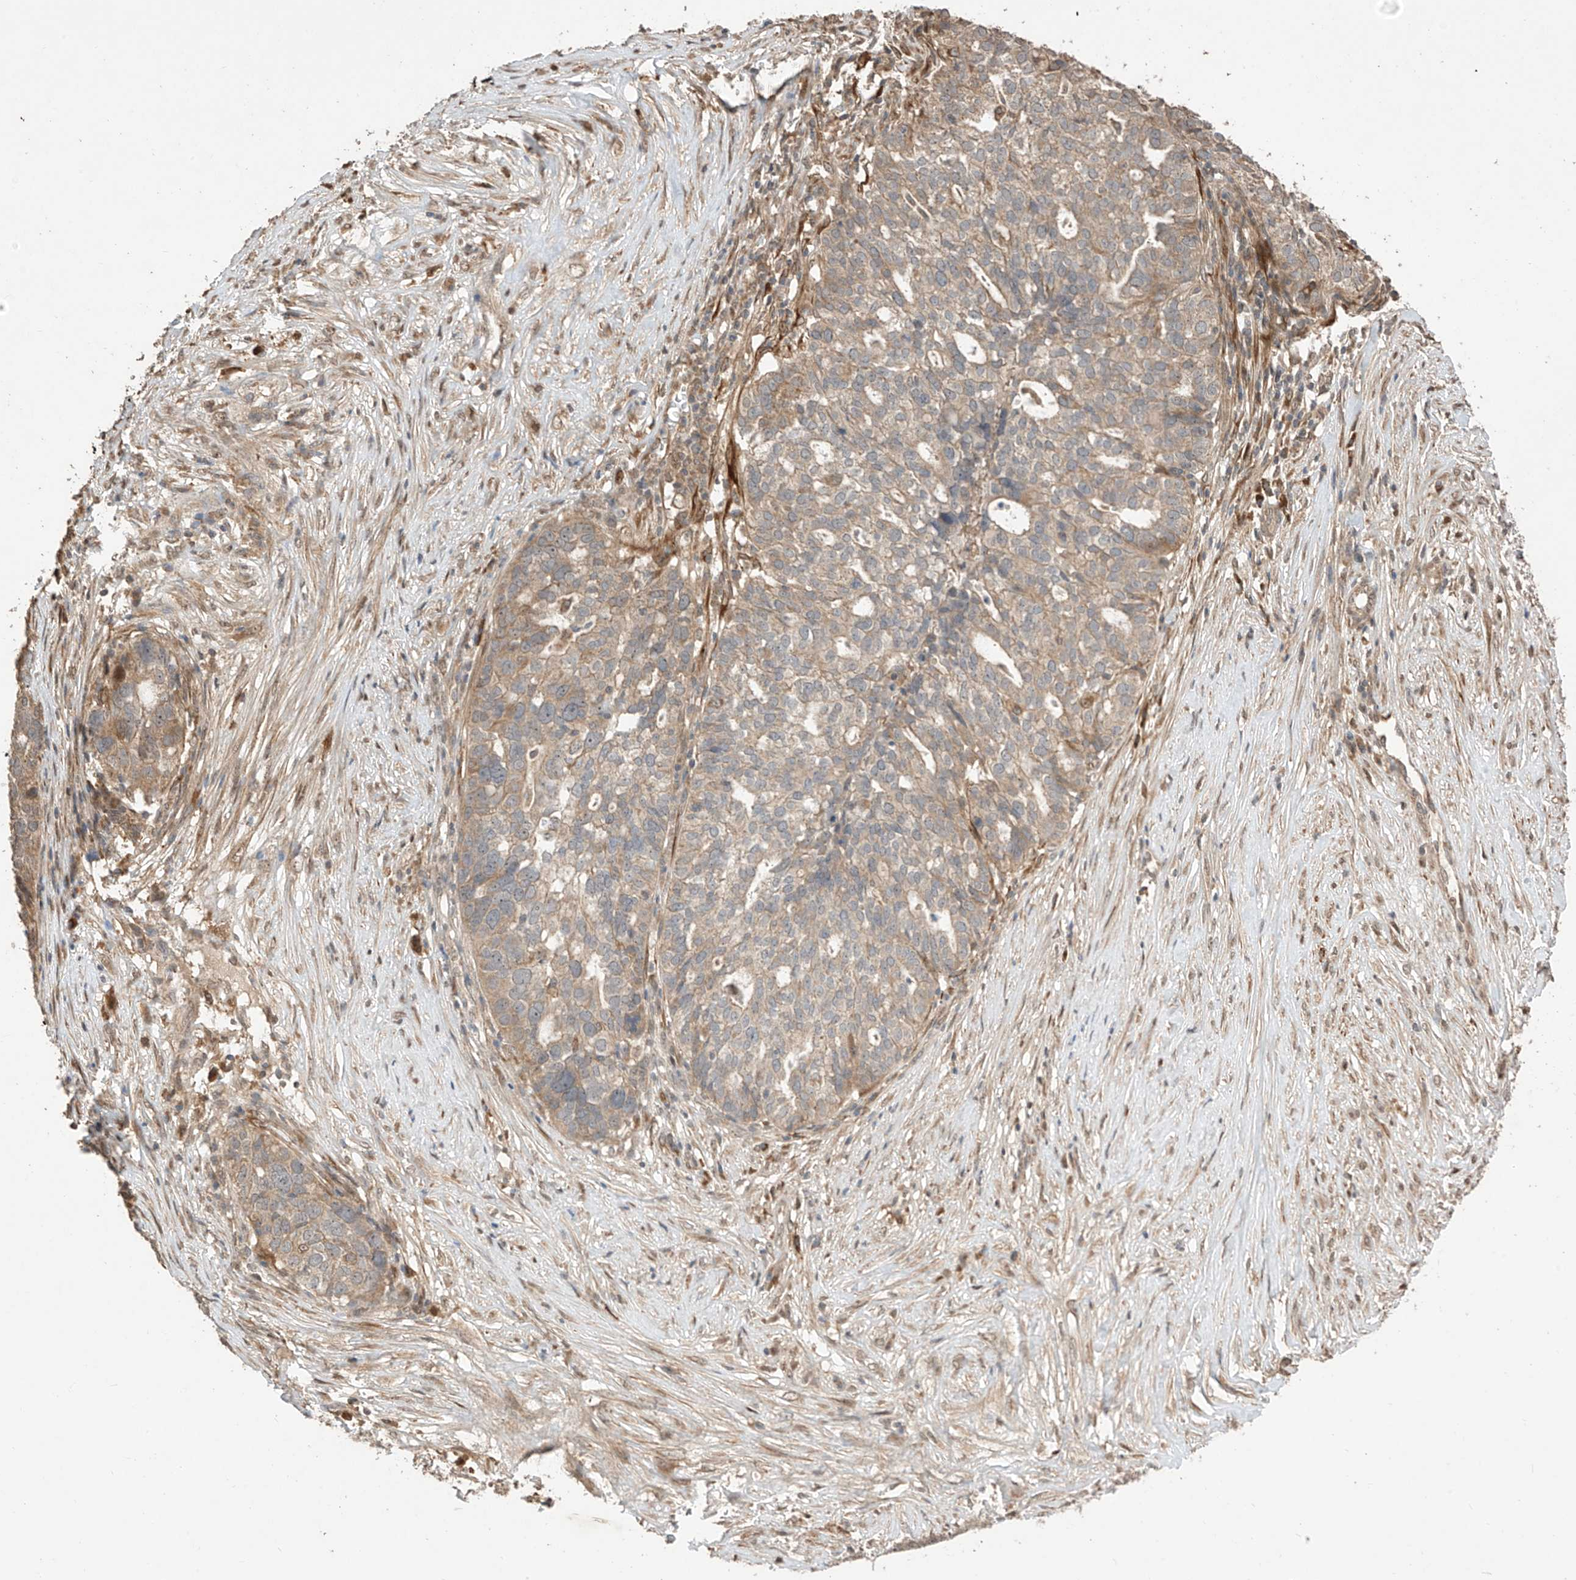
{"staining": {"intensity": "weak", "quantity": ">75%", "location": "cytoplasmic/membranous"}, "tissue": "ovarian cancer", "cell_type": "Tumor cells", "image_type": "cancer", "snomed": [{"axis": "morphology", "description": "Cystadenocarcinoma, serous, NOS"}, {"axis": "topography", "description": "Ovary"}], "caption": "Serous cystadenocarcinoma (ovarian) stained with DAB immunohistochemistry (IHC) reveals low levels of weak cytoplasmic/membranous expression in approximately >75% of tumor cells.", "gene": "LATS1", "patient": {"sex": "female", "age": 59}}